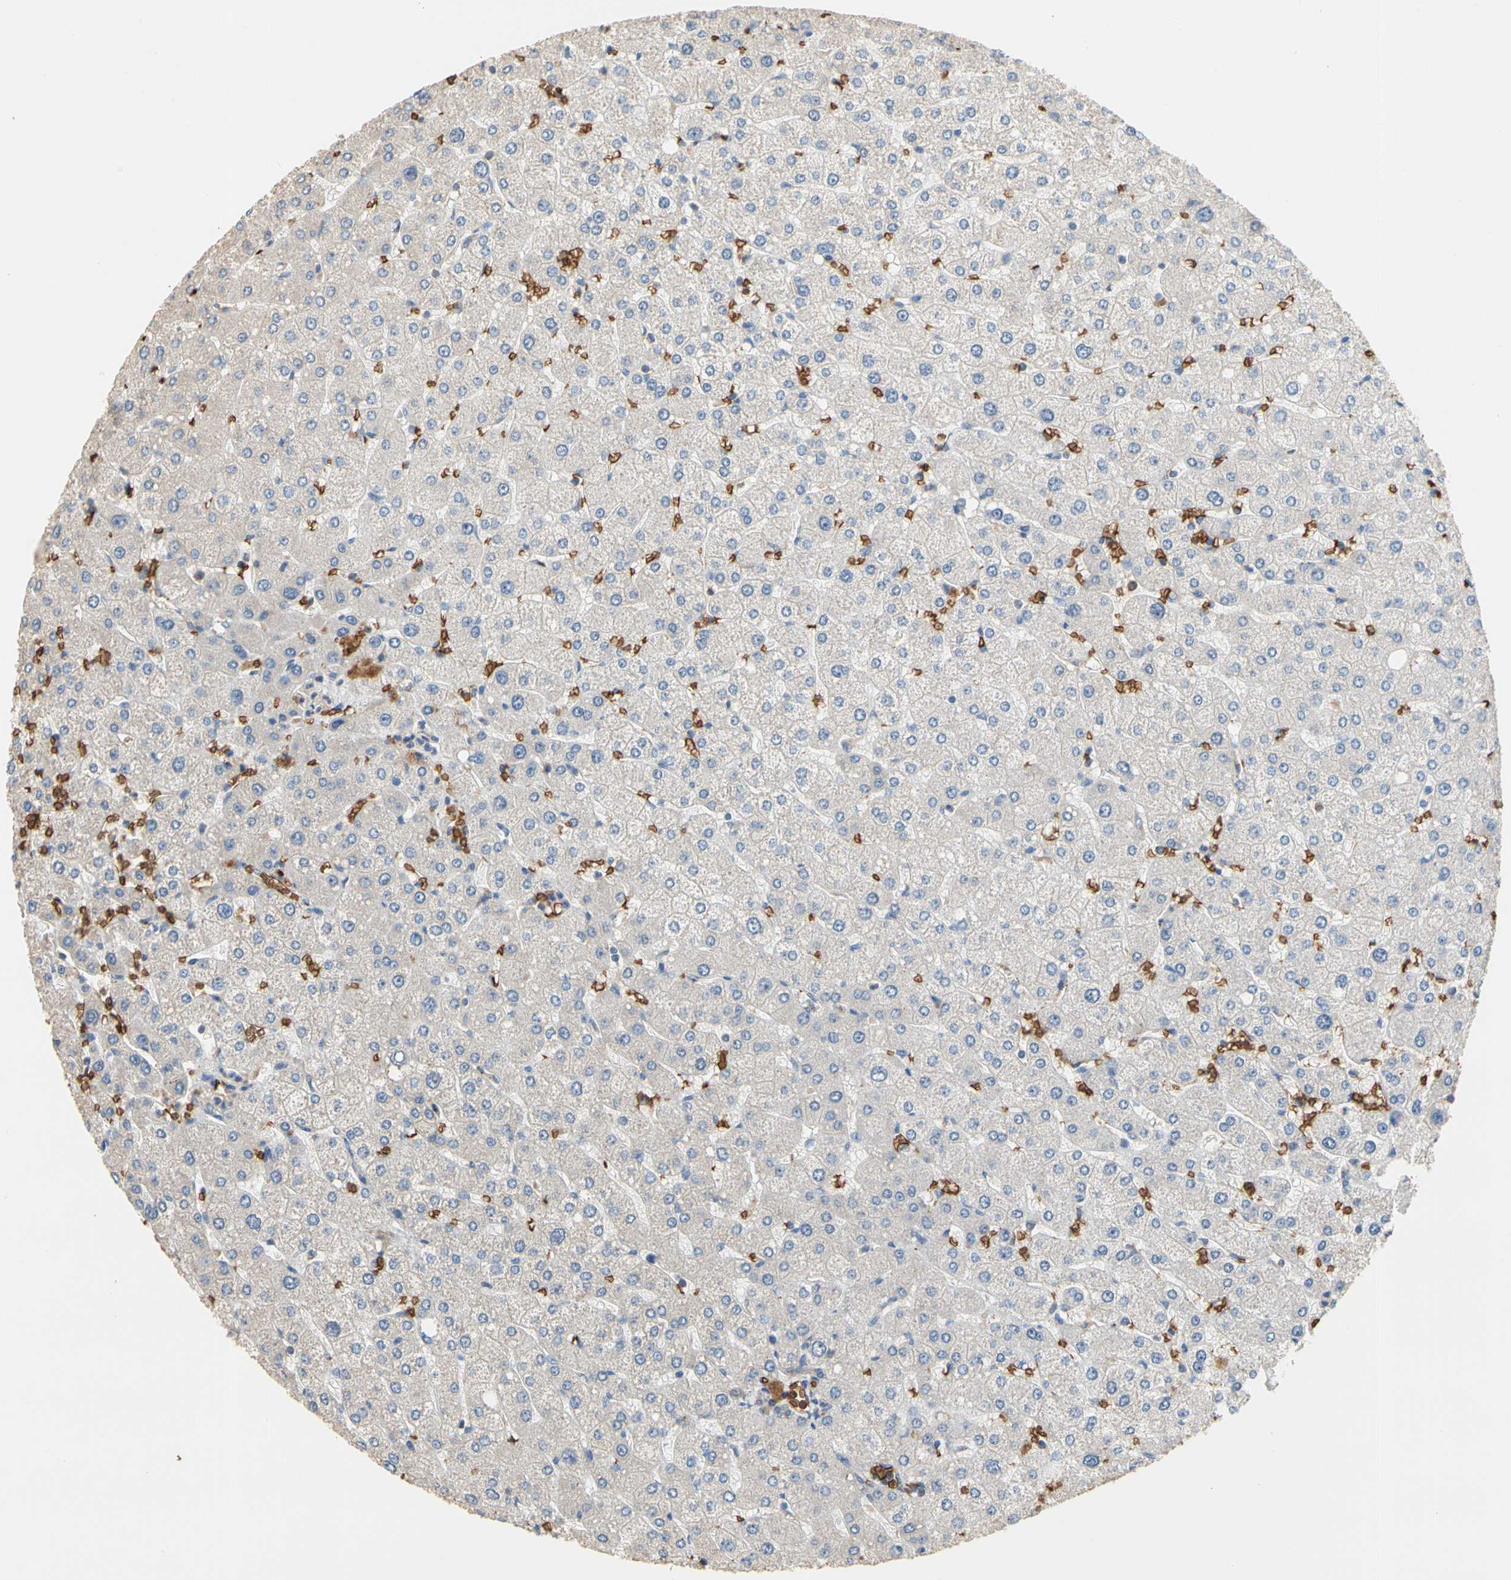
{"staining": {"intensity": "negative", "quantity": "none", "location": "none"}, "tissue": "liver", "cell_type": "Cholangiocytes", "image_type": "normal", "snomed": [{"axis": "morphology", "description": "Normal tissue, NOS"}, {"axis": "topography", "description": "Liver"}], "caption": "This is a photomicrograph of immunohistochemistry (IHC) staining of normal liver, which shows no expression in cholangiocytes. (Immunohistochemistry, brightfield microscopy, high magnification).", "gene": "RIOK2", "patient": {"sex": "male", "age": 55}}